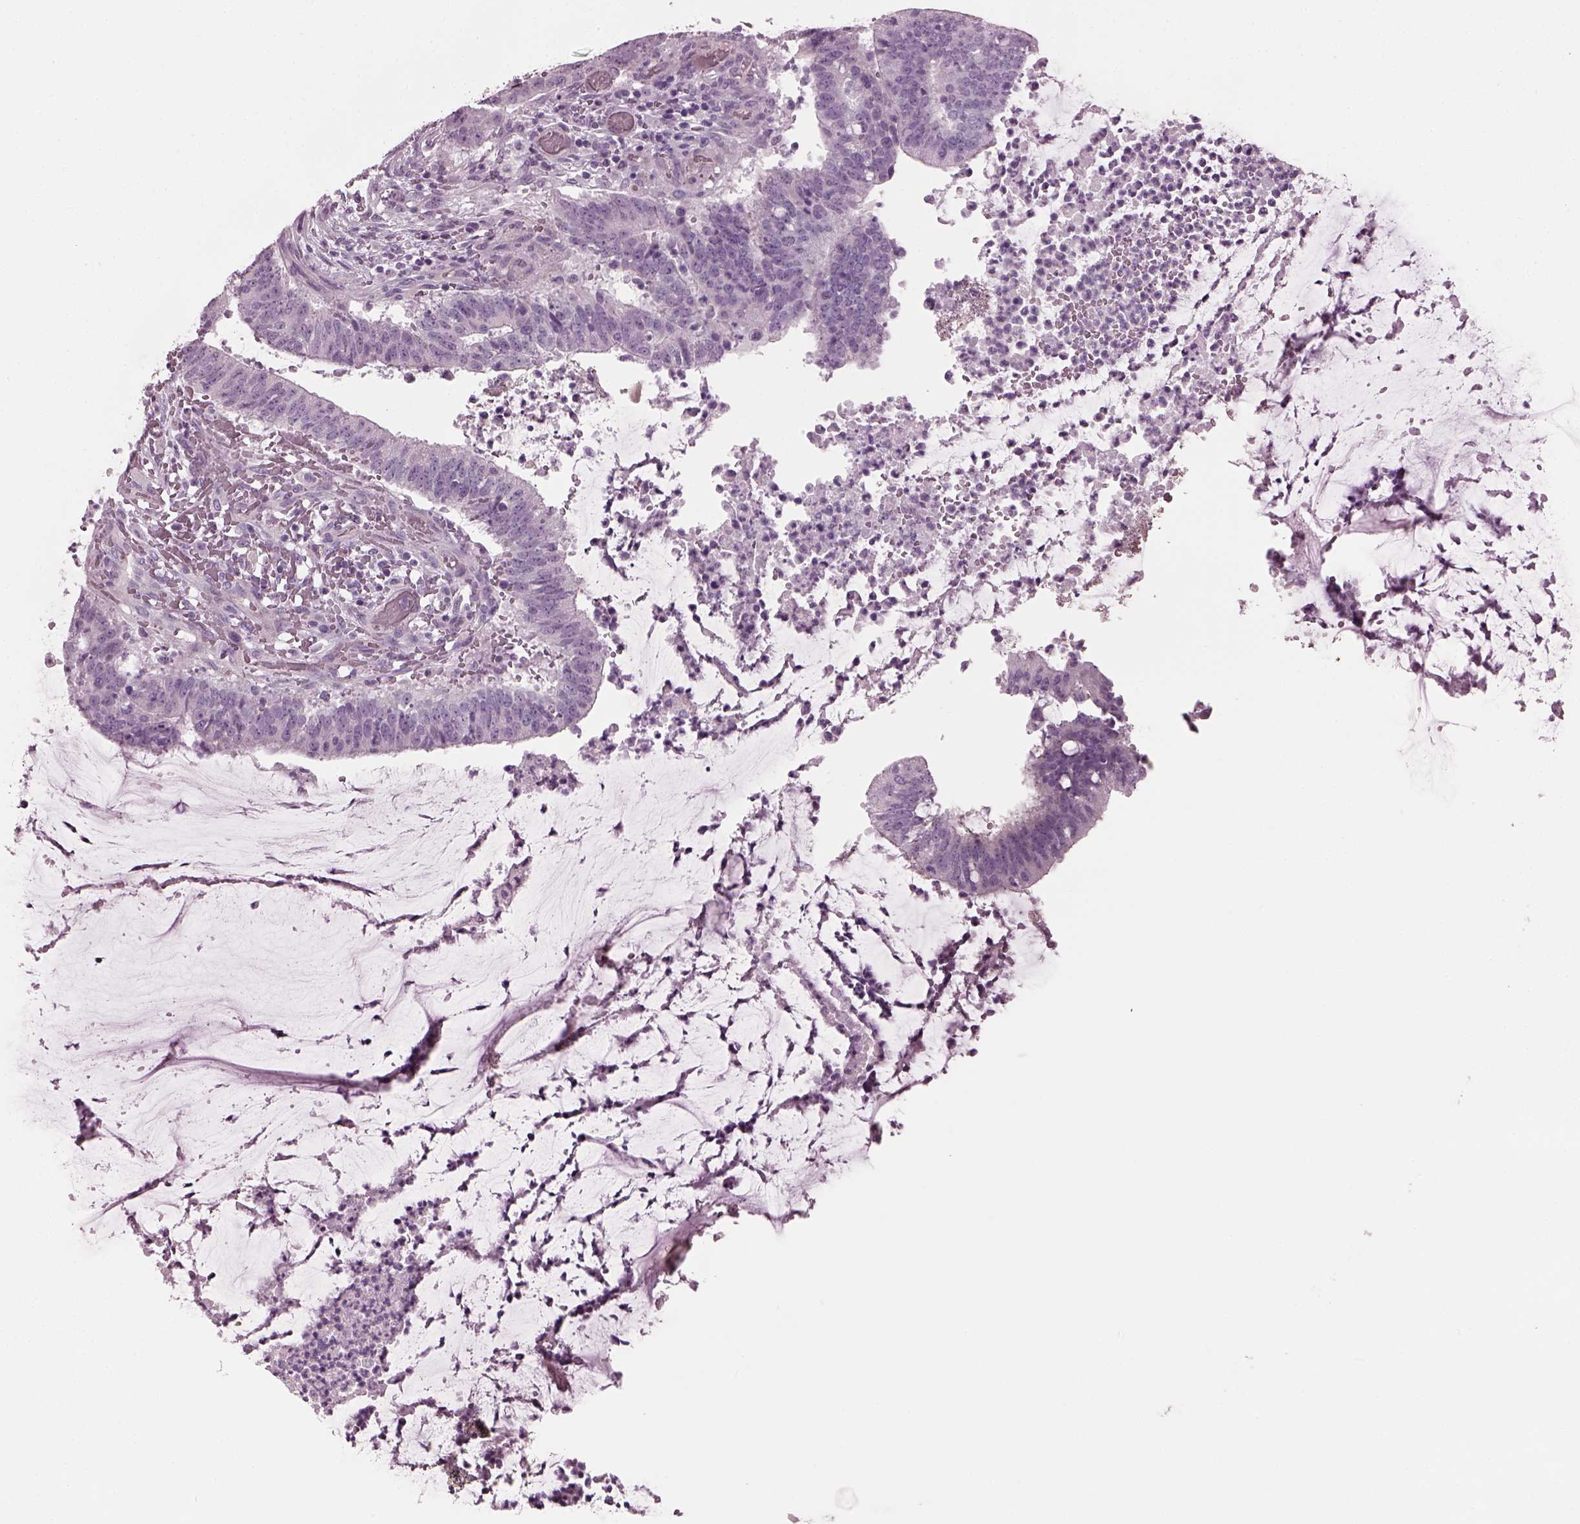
{"staining": {"intensity": "negative", "quantity": "none", "location": "none"}, "tissue": "colorectal cancer", "cell_type": "Tumor cells", "image_type": "cancer", "snomed": [{"axis": "morphology", "description": "Adenocarcinoma, NOS"}, {"axis": "topography", "description": "Colon"}], "caption": "Immunohistochemistry (IHC) of colorectal cancer (adenocarcinoma) reveals no staining in tumor cells.", "gene": "PDC", "patient": {"sex": "female", "age": 43}}